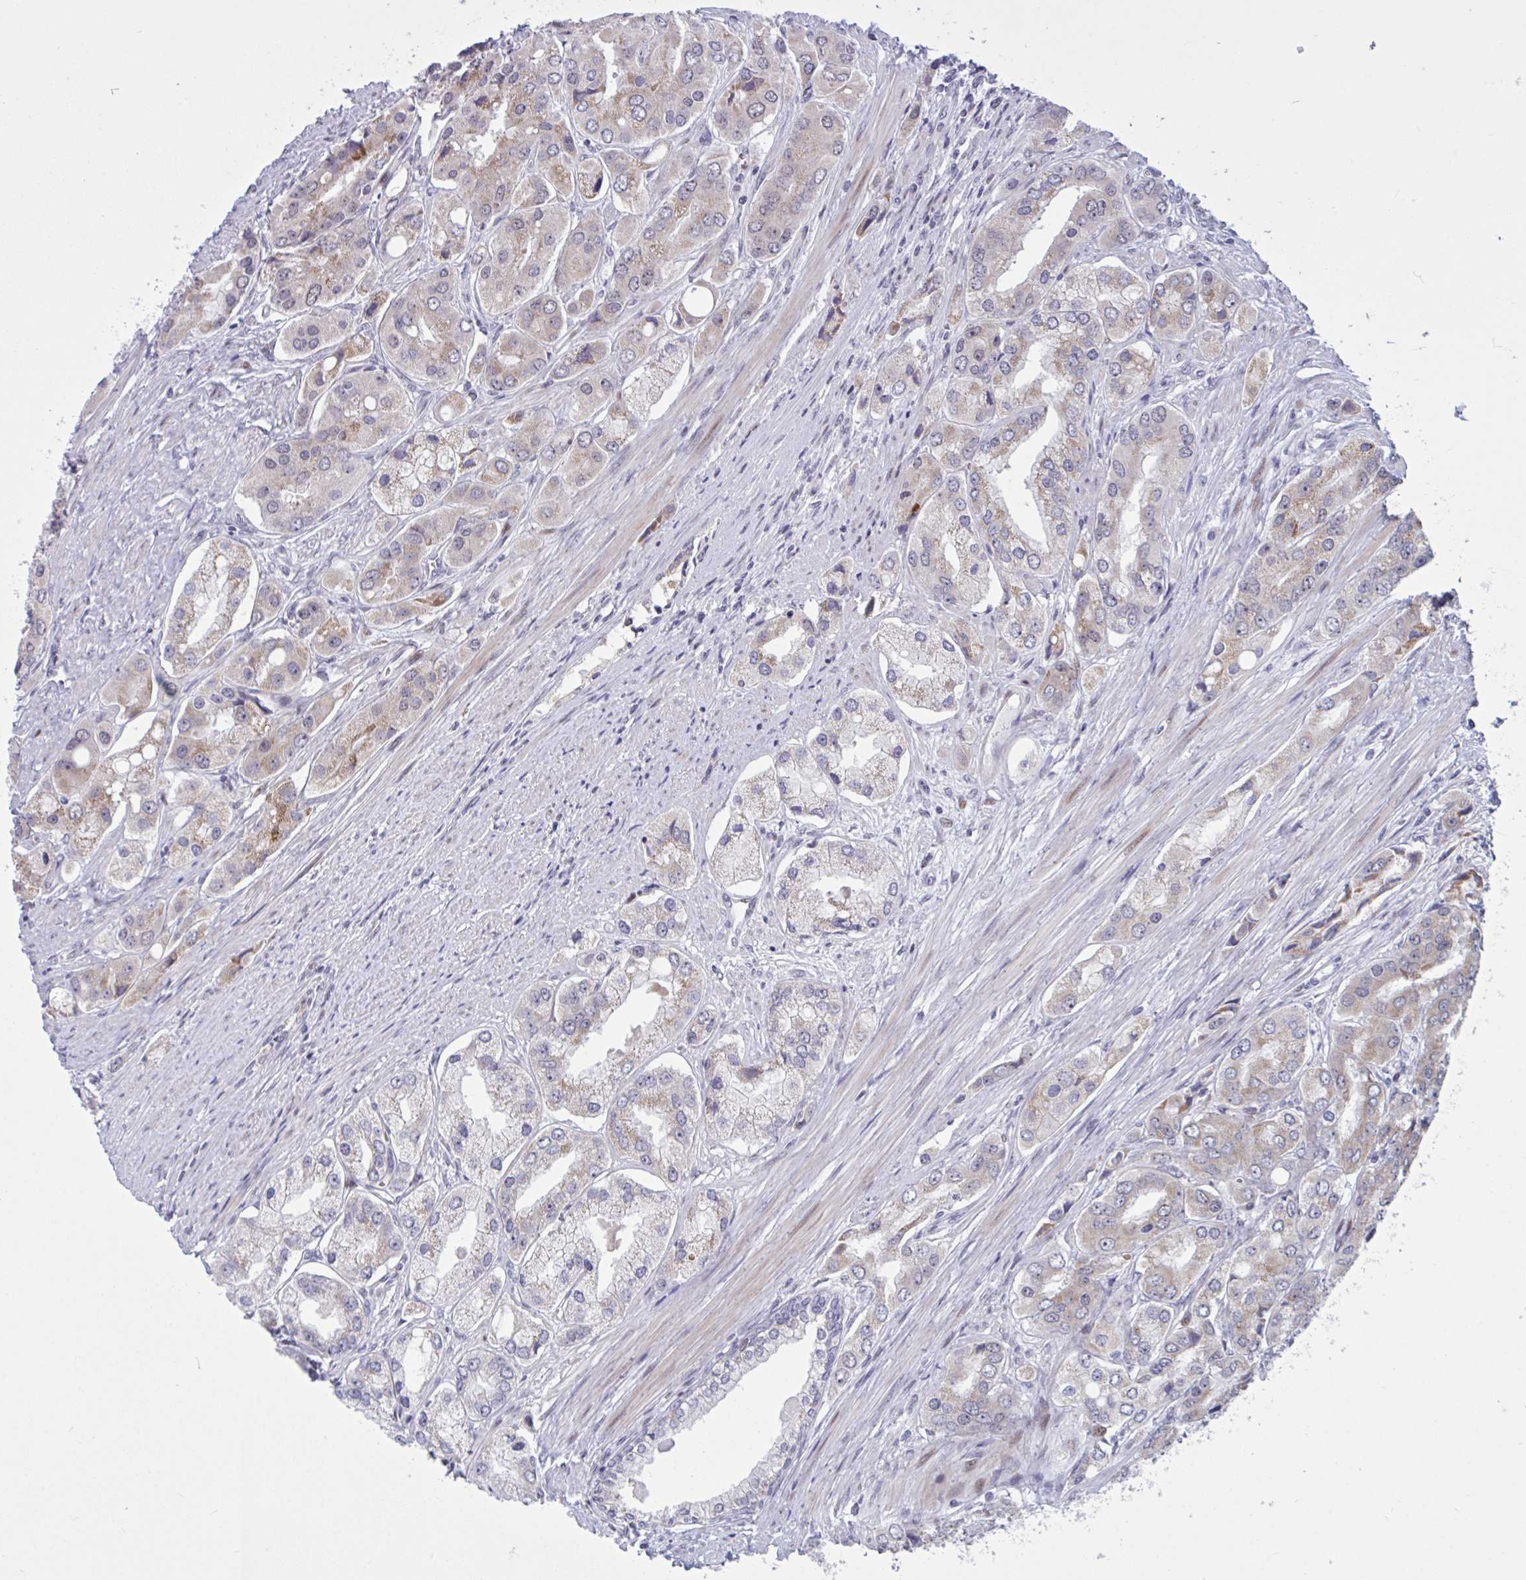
{"staining": {"intensity": "weak", "quantity": "25%-75%", "location": "cytoplasmic/membranous"}, "tissue": "prostate cancer", "cell_type": "Tumor cells", "image_type": "cancer", "snomed": [{"axis": "morphology", "description": "Adenocarcinoma, Low grade"}, {"axis": "topography", "description": "Prostate"}], "caption": "Prostate cancer stained with DAB (3,3'-diaminobenzidine) immunohistochemistry shows low levels of weak cytoplasmic/membranous positivity in approximately 25%-75% of tumor cells.", "gene": "RBL1", "patient": {"sex": "male", "age": 69}}